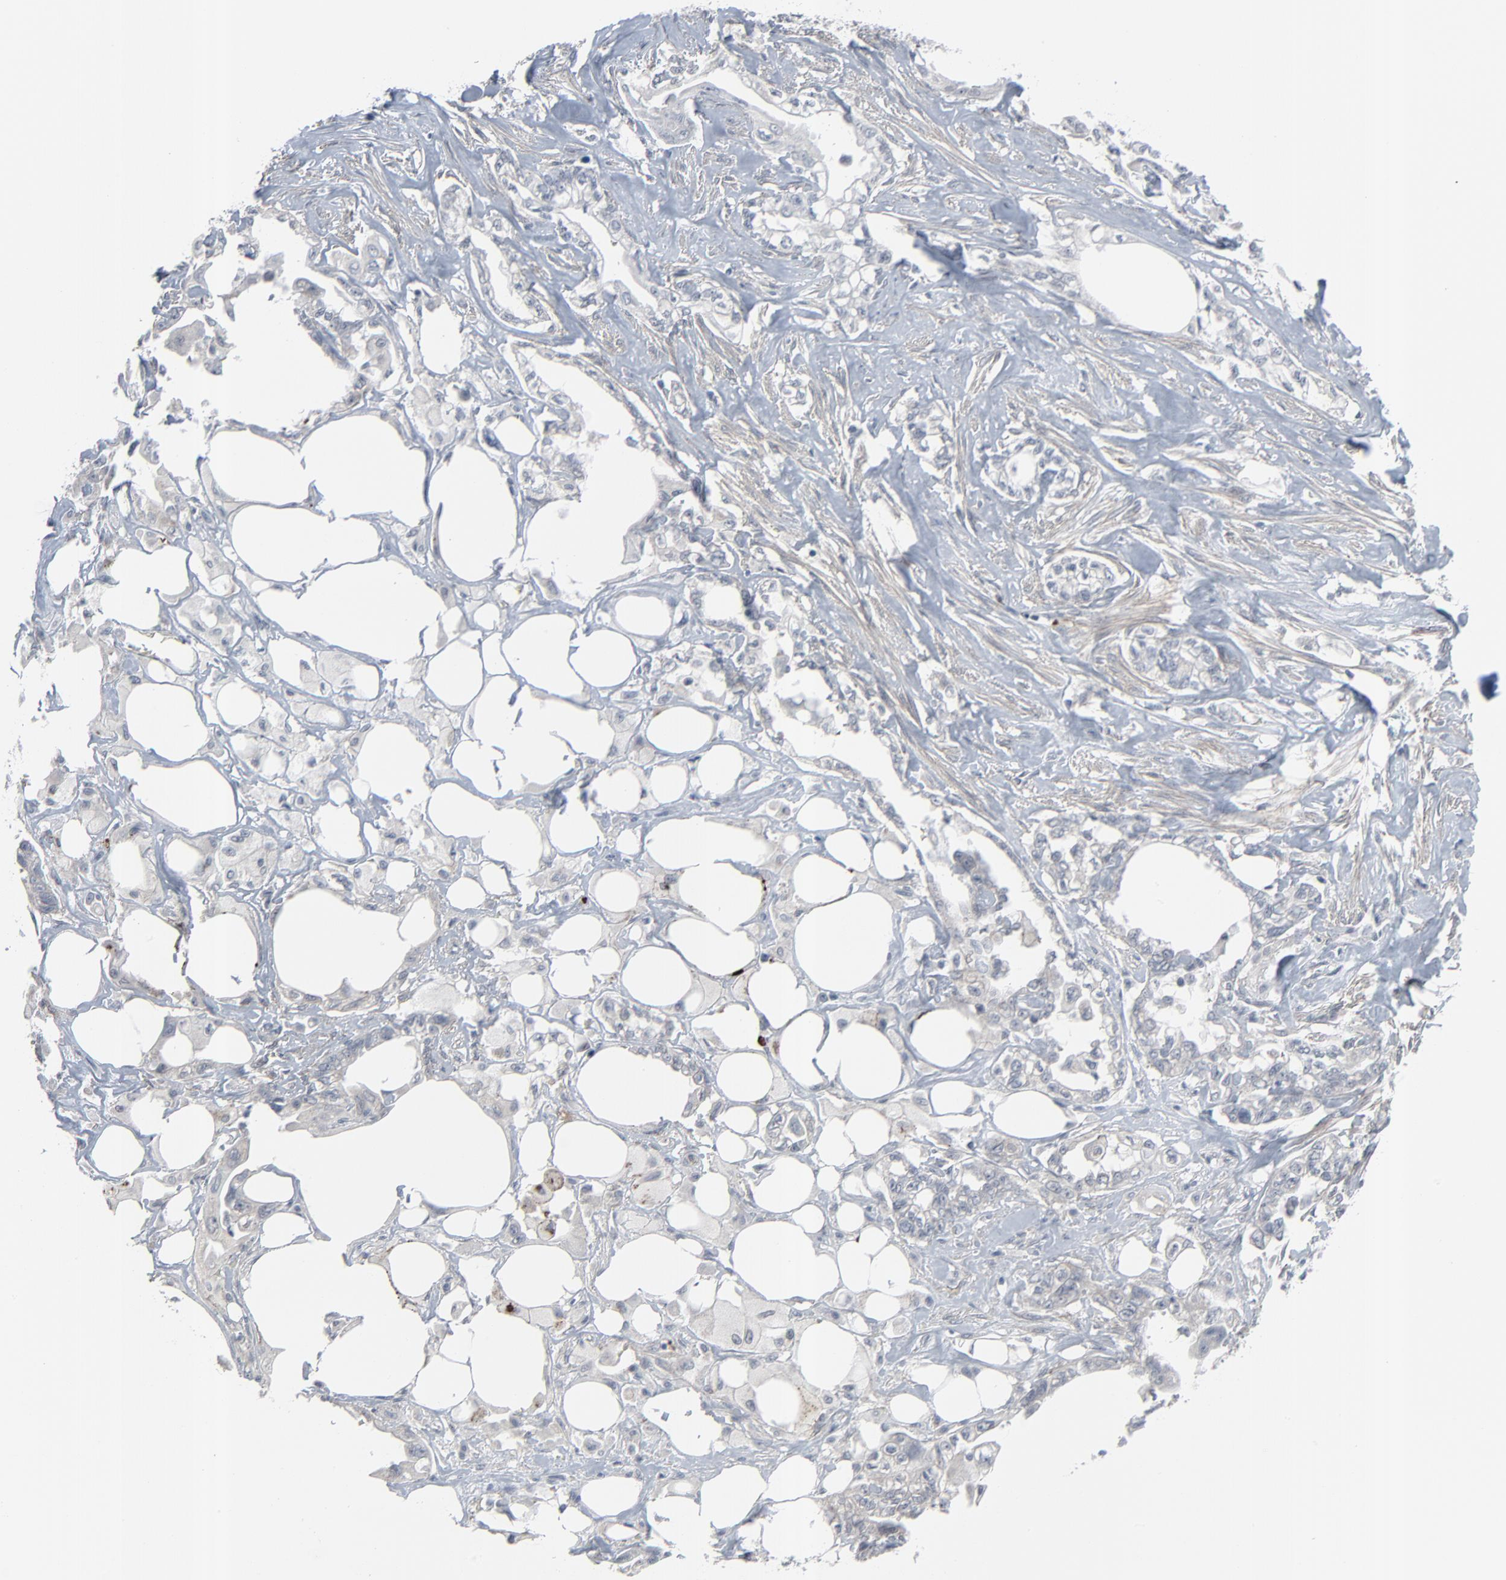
{"staining": {"intensity": "negative", "quantity": "none", "location": "none"}, "tissue": "pancreatic cancer", "cell_type": "Tumor cells", "image_type": "cancer", "snomed": [{"axis": "morphology", "description": "Normal tissue, NOS"}, {"axis": "topography", "description": "Pancreas"}], "caption": "This is an immunohistochemistry photomicrograph of human pancreatic cancer. There is no positivity in tumor cells.", "gene": "NEUROD1", "patient": {"sex": "male", "age": 42}}